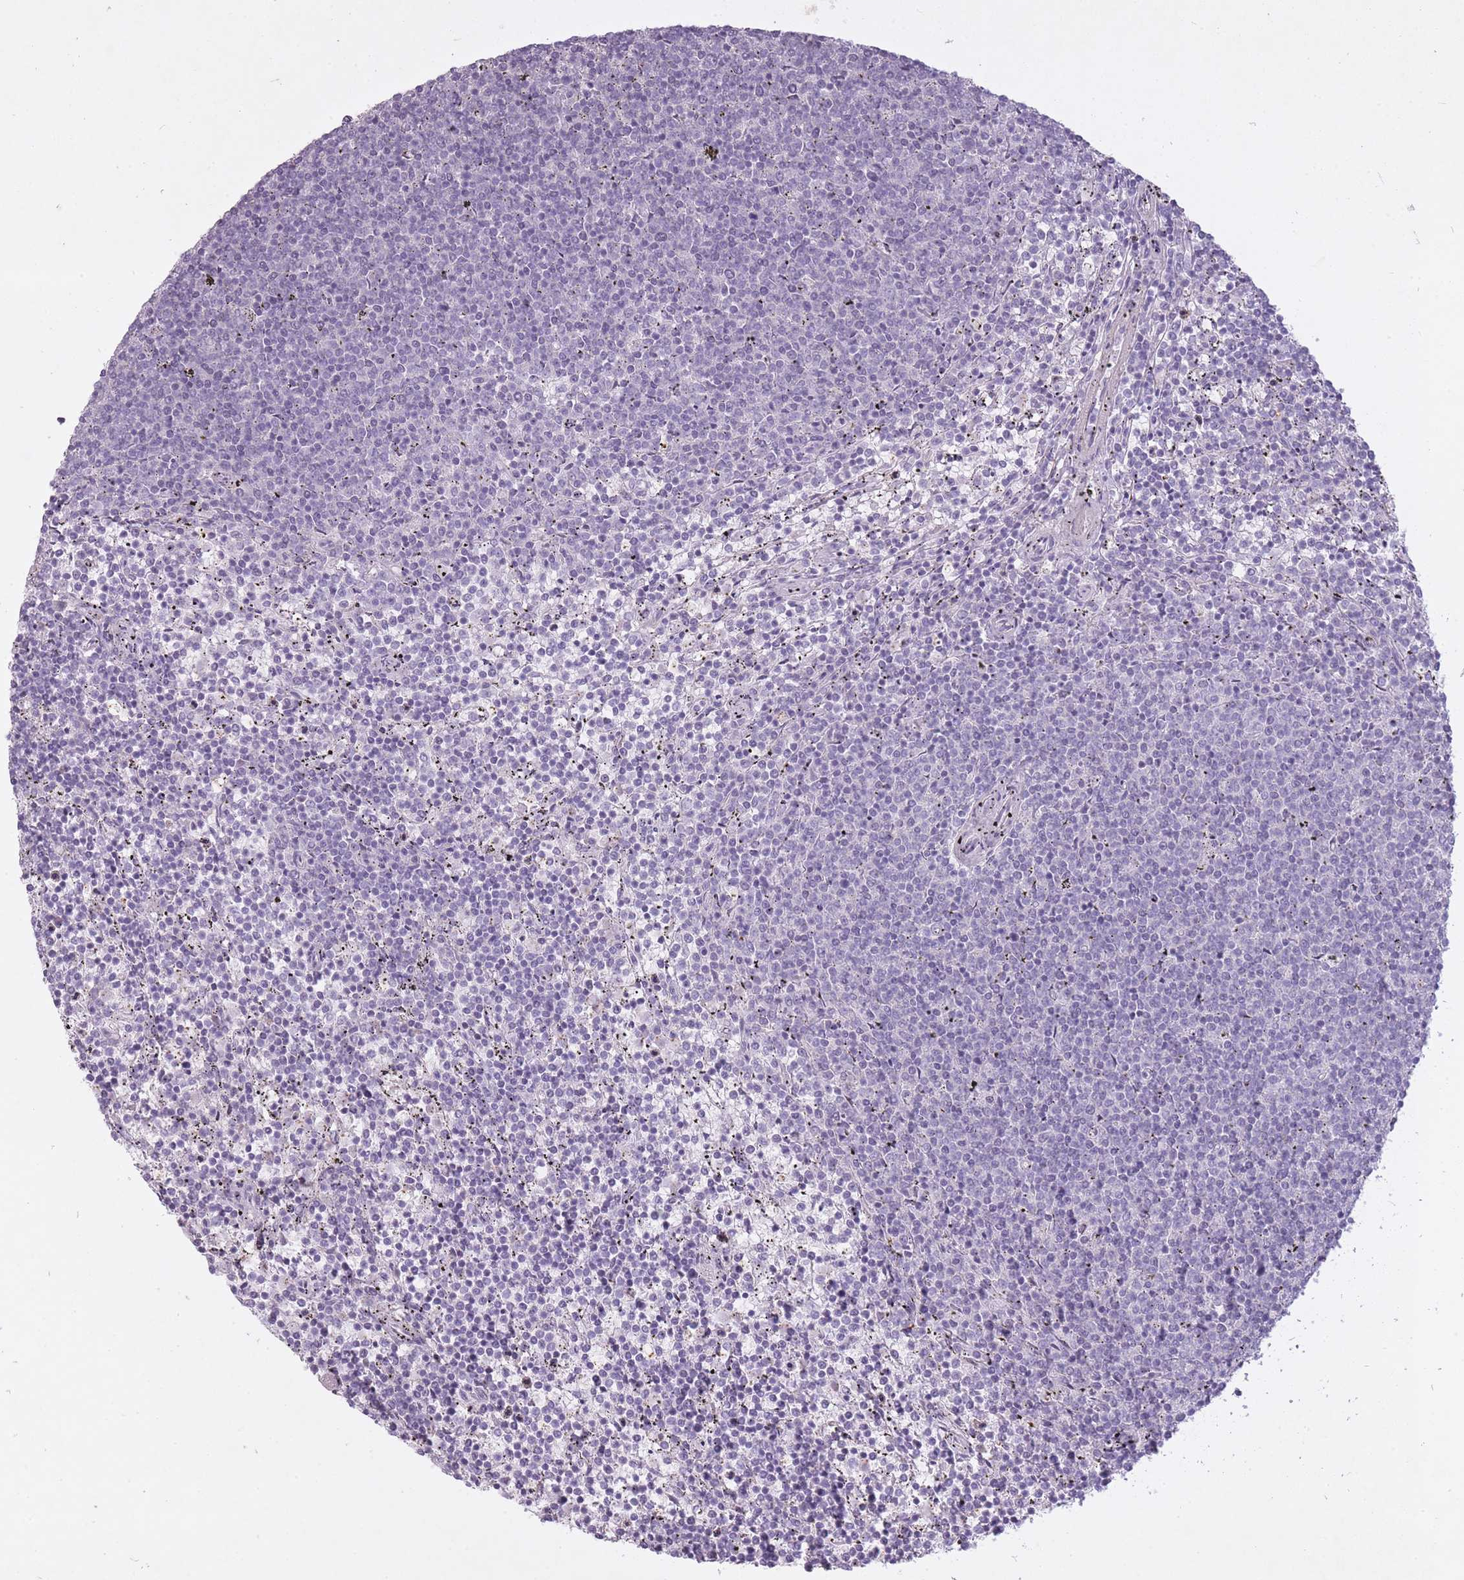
{"staining": {"intensity": "negative", "quantity": "none", "location": "none"}, "tissue": "lymphoma", "cell_type": "Tumor cells", "image_type": "cancer", "snomed": [{"axis": "morphology", "description": "Malignant lymphoma, non-Hodgkin's type, Low grade"}, {"axis": "topography", "description": "Spleen"}], "caption": "Immunohistochemical staining of human malignant lymphoma, non-Hodgkin's type (low-grade) demonstrates no significant expression in tumor cells.", "gene": "RFX4", "patient": {"sex": "female", "age": 50}}